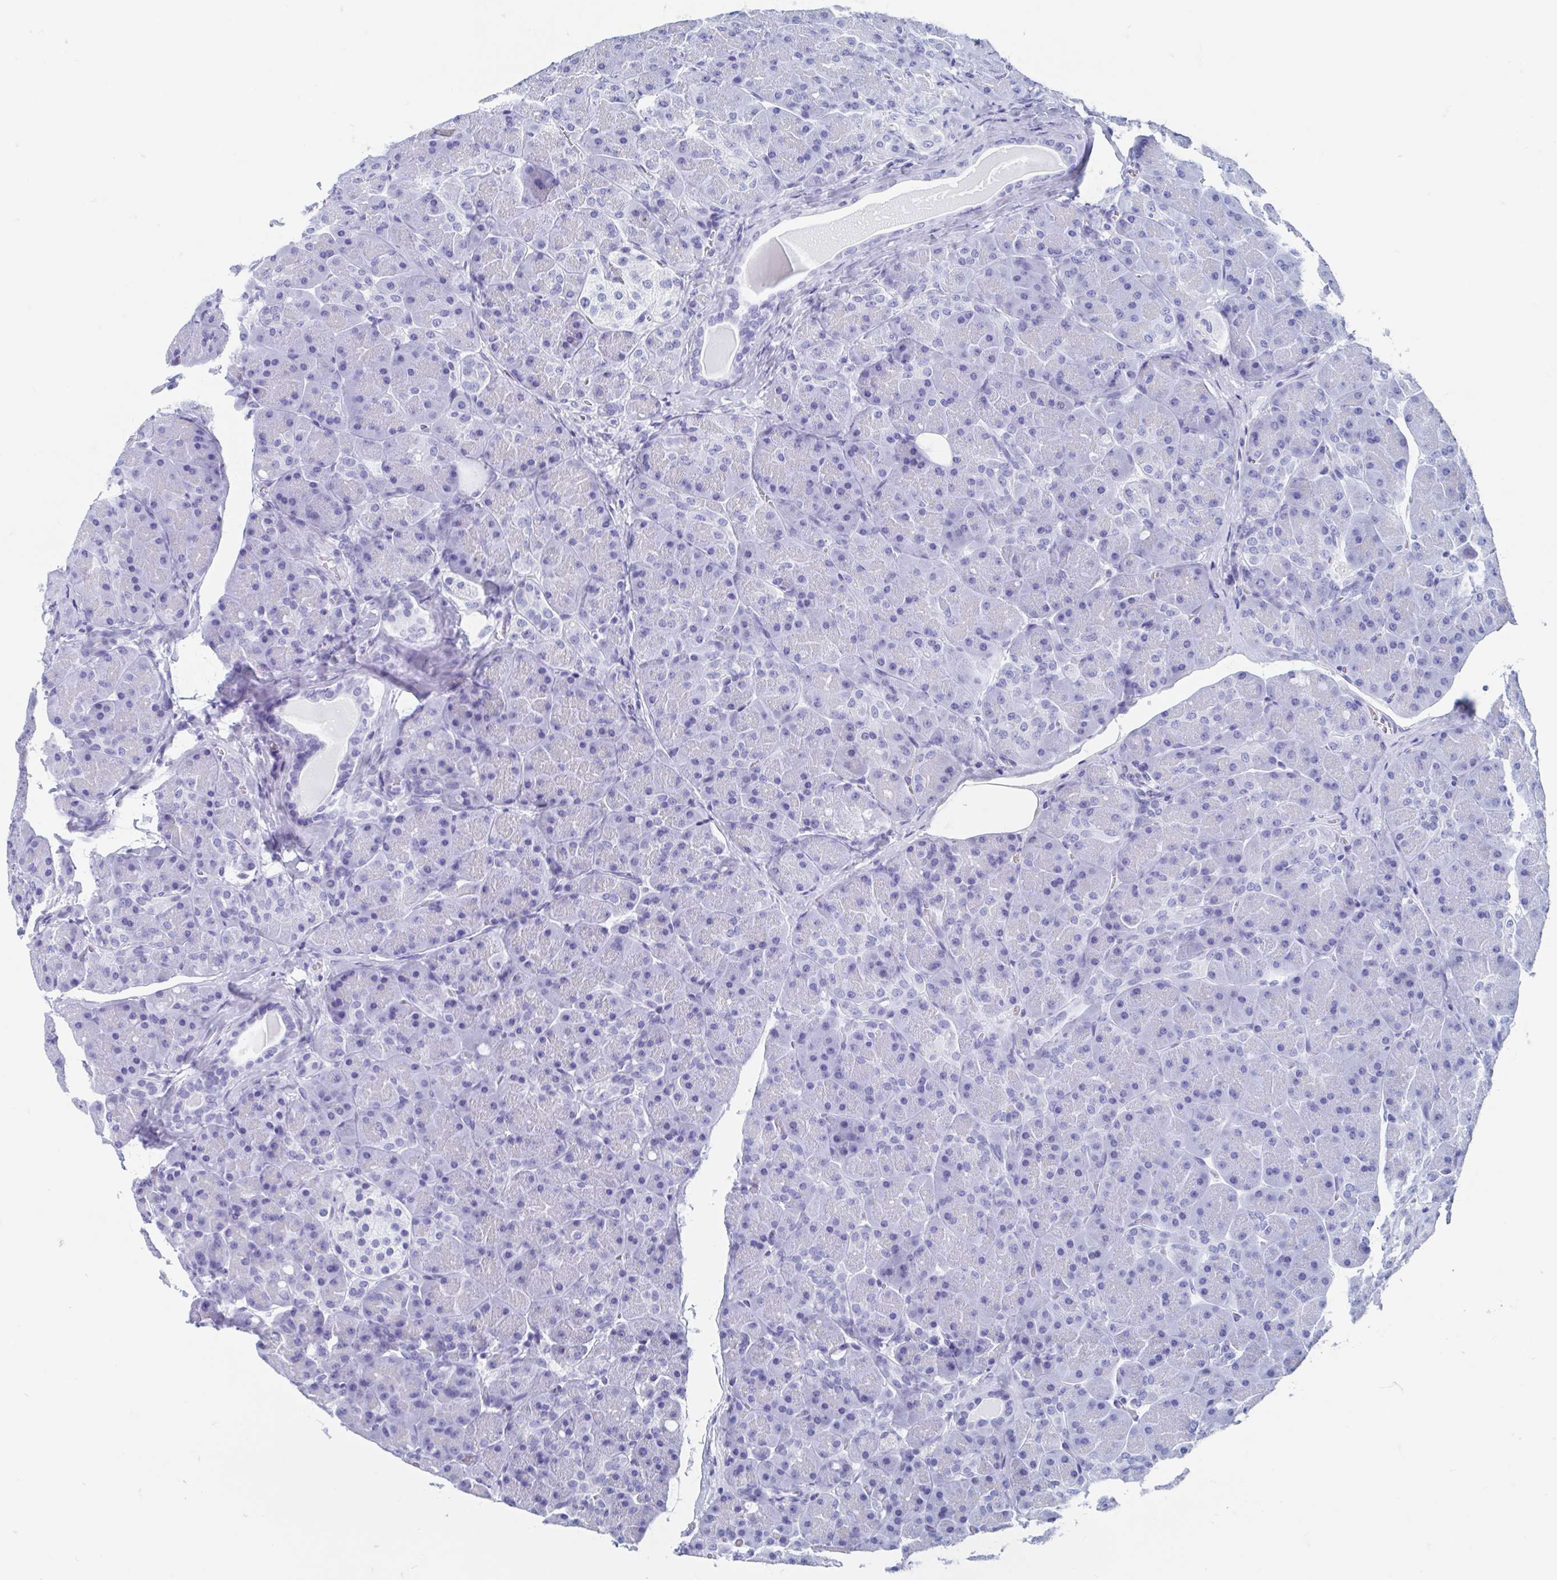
{"staining": {"intensity": "negative", "quantity": "none", "location": "none"}, "tissue": "pancreas", "cell_type": "Exocrine glandular cells", "image_type": "normal", "snomed": [{"axis": "morphology", "description": "Normal tissue, NOS"}, {"axis": "topography", "description": "Pancreas"}], "caption": "Immunohistochemistry photomicrograph of normal pancreas: human pancreas stained with DAB reveals no significant protein positivity in exocrine glandular cells.", "gene": "HDGFL1", "patient": {"sex": "male", "age": 55}}